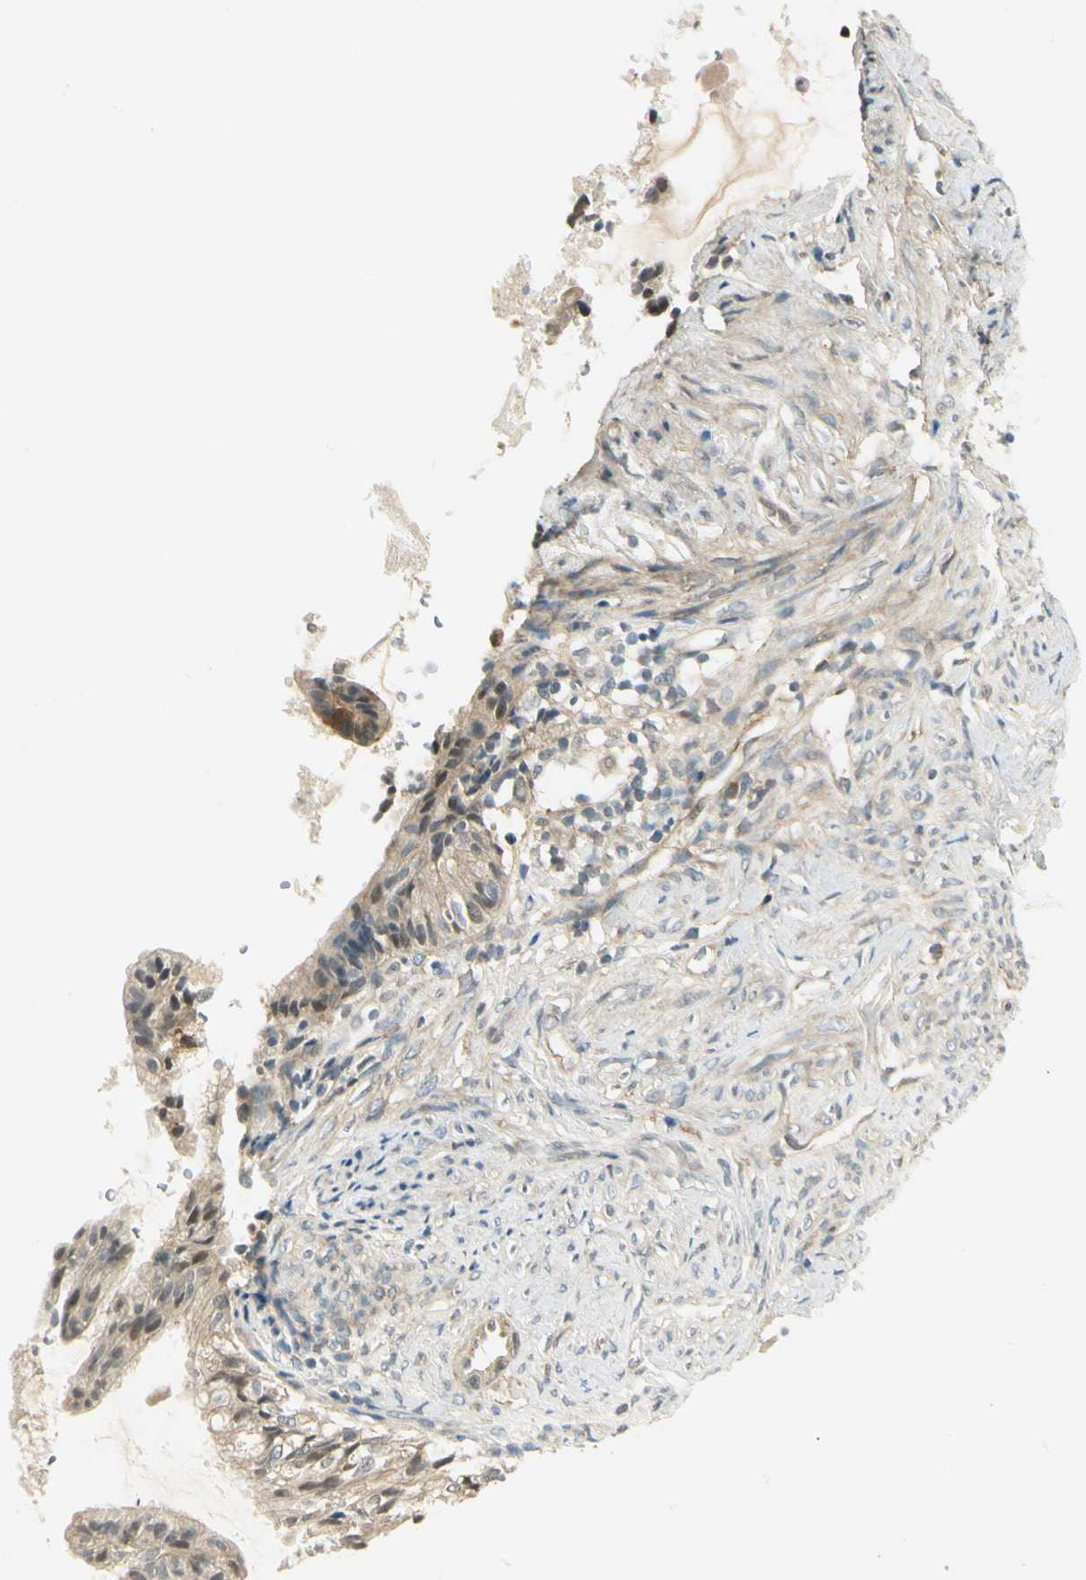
{"staining": {"intensity": "weak", "quantity": "25%-75%", "location": "cytoplasmic/membranous,nuclear"}, "tissue": "cervical cancer", "cell_type": "Tumor cells", "image_type": "cancer", "snomed": [{"axis": "morphology", "description": "Normal tissue, NOS"}, {"axis": "morphology", "description": "Adenocarcinoma, NOS"}, {"axis": "topography", "description": "Cervix"}, {"axis": "topography", "description": "Endometrium"}], "caption": "A brown stain labels weak cytoplasmic/membranous and nuclear expression of a protein in human cervical cancer tumor cells.", "gene": "EPHB3", "patient": {"sex": "female", "age": 86}}